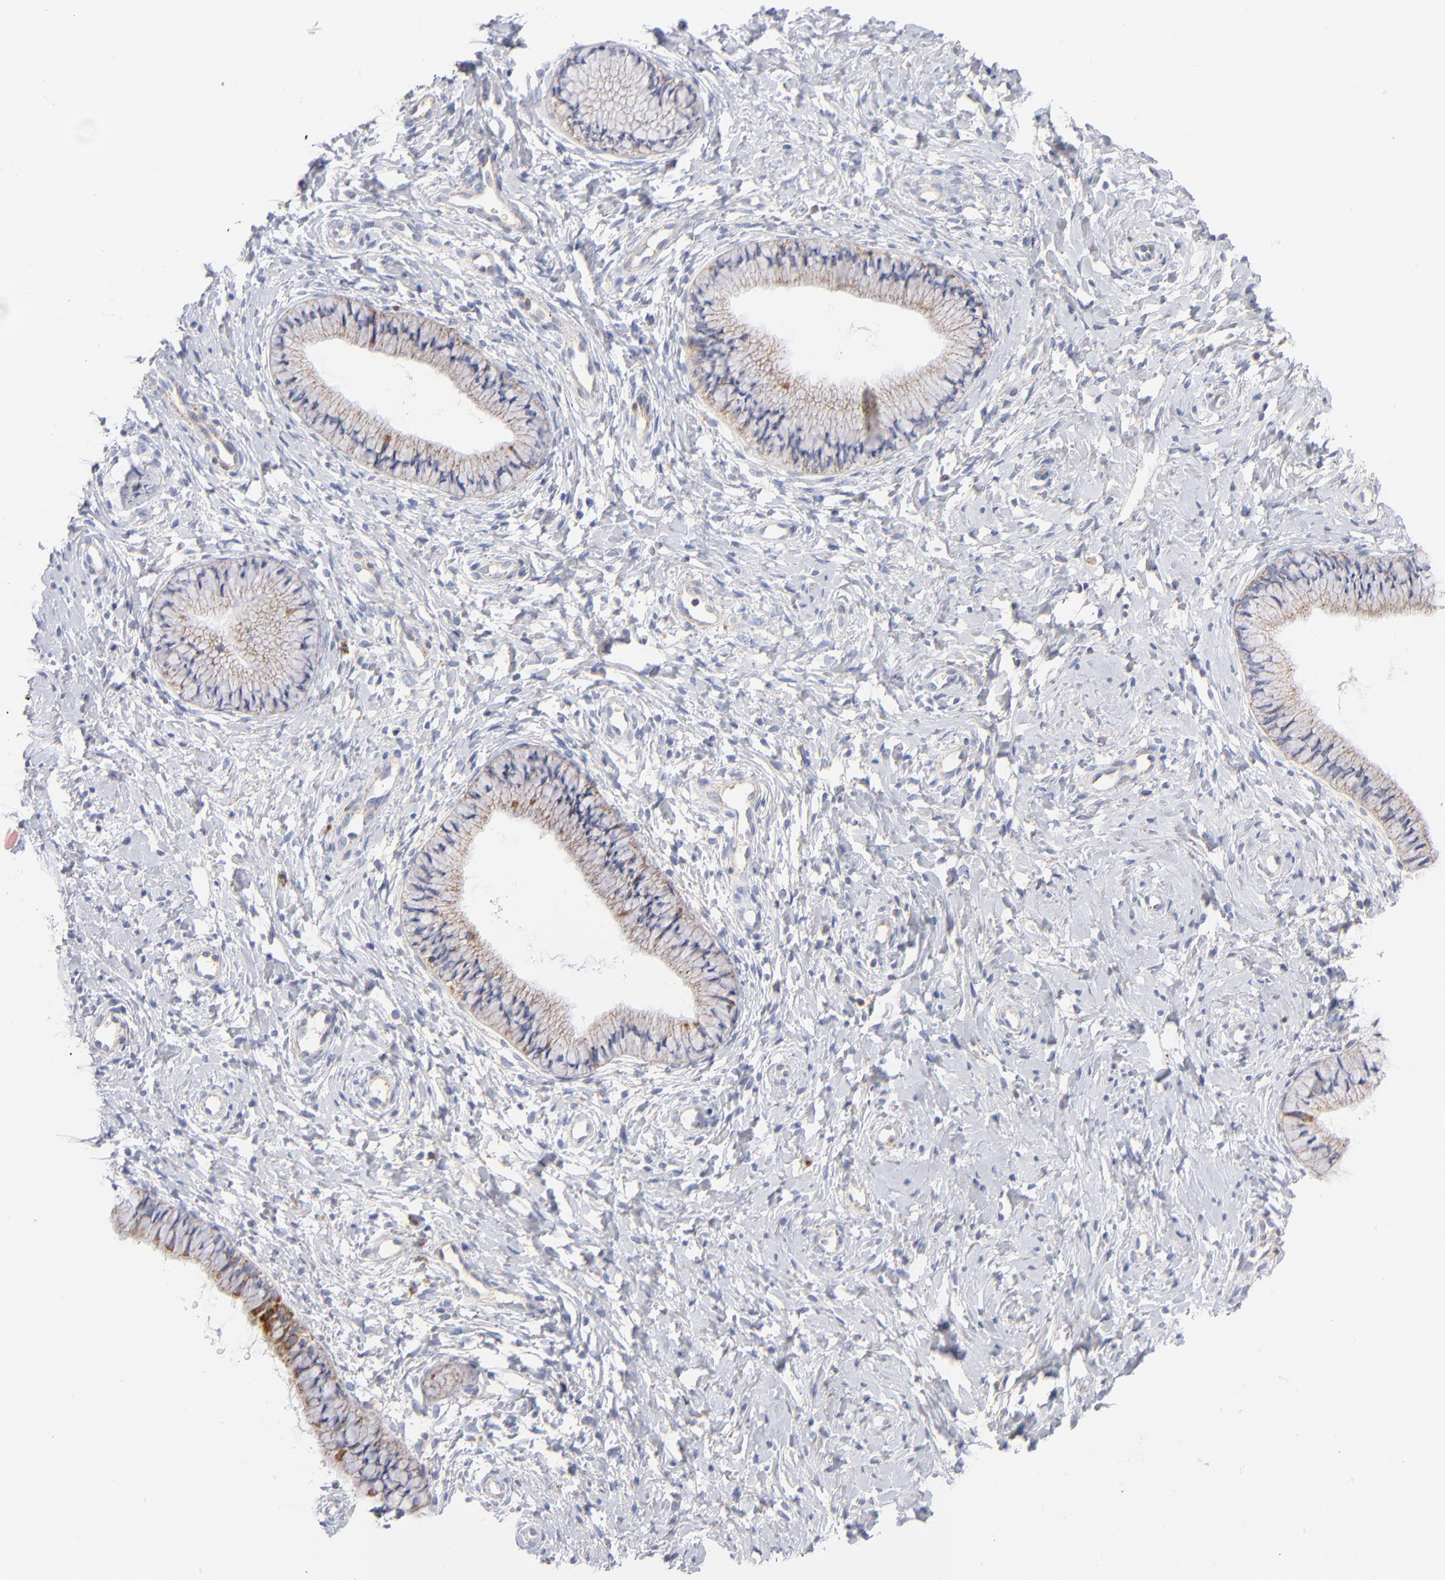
{"staining": {"intensity": "weak", "quantity": ">75%", "location": "cytoplasmic/membranous"}, "tissue": "cervix", "cell_type": "Glandular cells", "image_type": "normal", "snomed": [{"axis": "morphology", "description": "Normal tissue, NOS"}, {"axis": "topography", "description": "Cervix"}], "caption": "Protein expression analysis of benign human cervix reveals weak cytoplasmic/membranous positivity in about >75% of glandular cells.", "gene": "DLAT", "patient": {"sex": "female", "age": 46}}